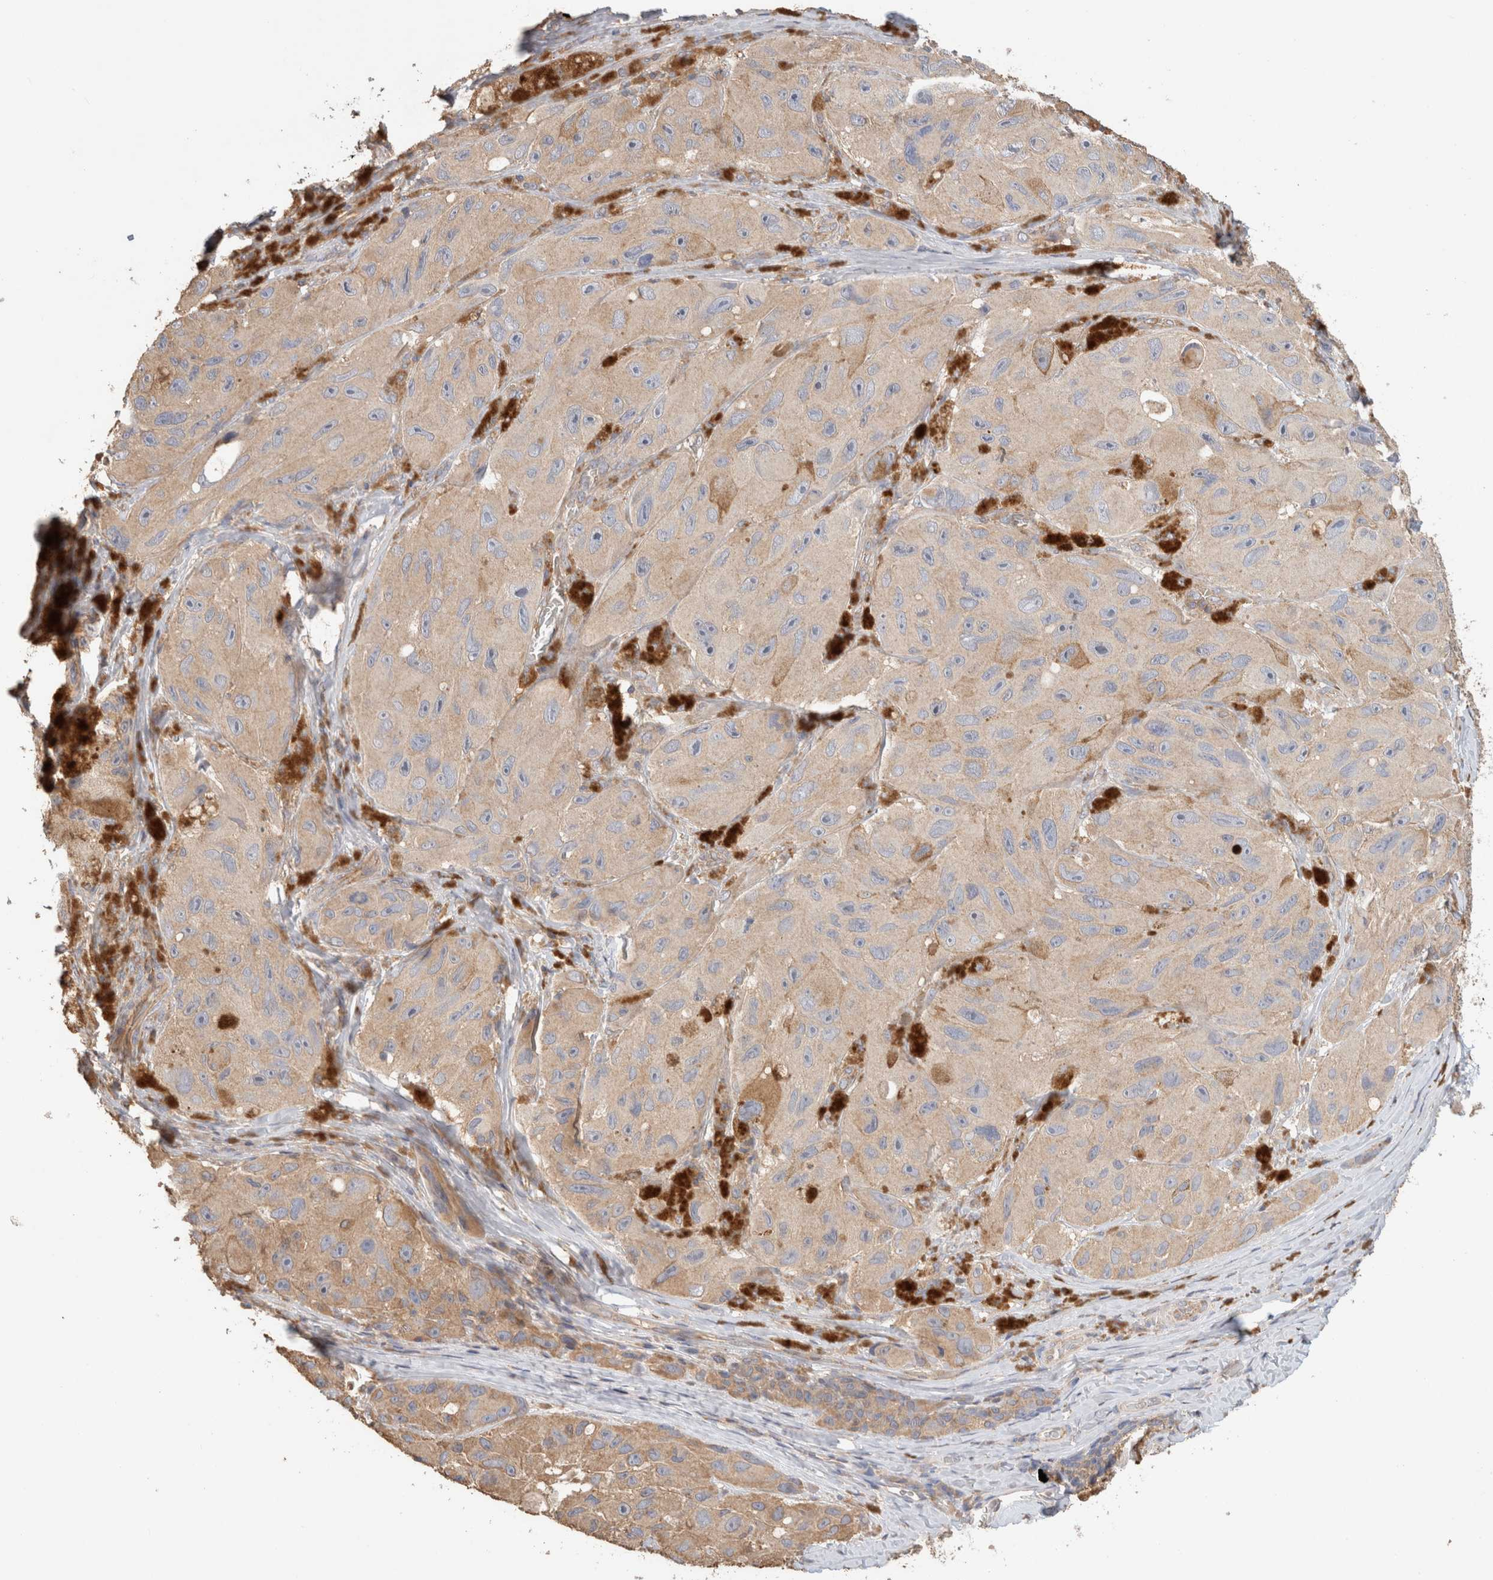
{"staining": {"intensity": "weak", "quantity": ">75%", "location": "cytoplasmic/membranous"}, "tissue": "melanoma", "cell_type": "Tumor cells", "image_type": "cancer", "snomed": [{"axis": "morphology", "description": "Malignant melanoma, NOS"}, {"axis": "topography", "description": "Skin"}], "caption": "Human malignant melanoma stained with a protein marker exhibits weak staining in tumor cells.", "gene": "CFAP418", "patient": {"sex": "female", "age": 73}}